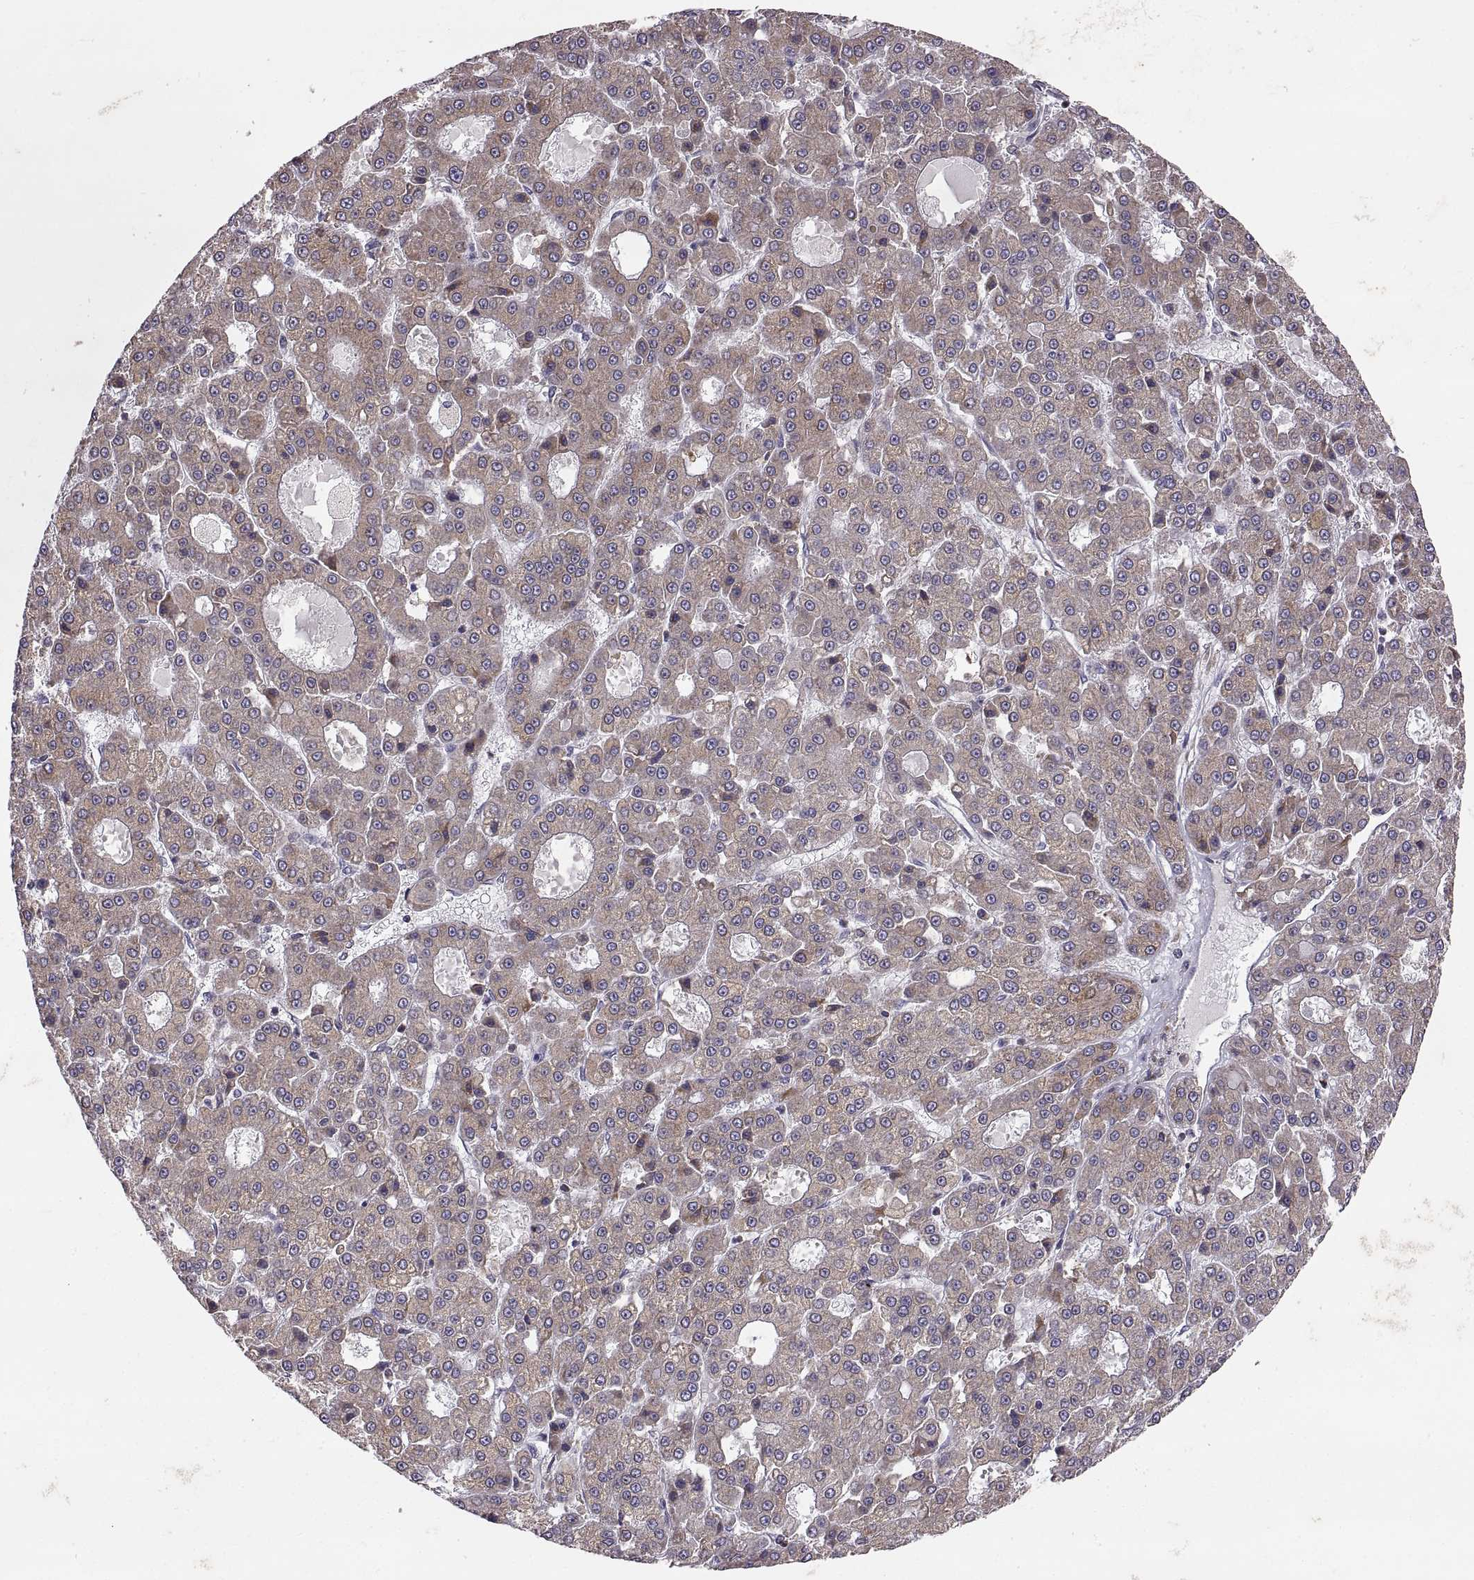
{"staining": {"intensity": "weak", "quantity": ">75%", "location": "cytoplasmic/membranous"}, "tissue": "liver cancer", "cell_type": "Tumor cells", "image_type": "cancer", "snomed": [{"axis": "morphology", "description": "Carcinoma, Hepatocellular, NOS"}, {"axis": "topography", "description": "Liver"}], "caption": "Immunohistochemical staining of human hepatocellular carcinoma (liver) displays weak cytoplasmic/membranous protein positivity in about >75% of tumor cells. (DAB (3,3'-diaminobenzidine) IHC with brightfield microscopy, high magnification).", "gene": "PLEKHB2", "patient": {"sex": "male", "age": 70}}